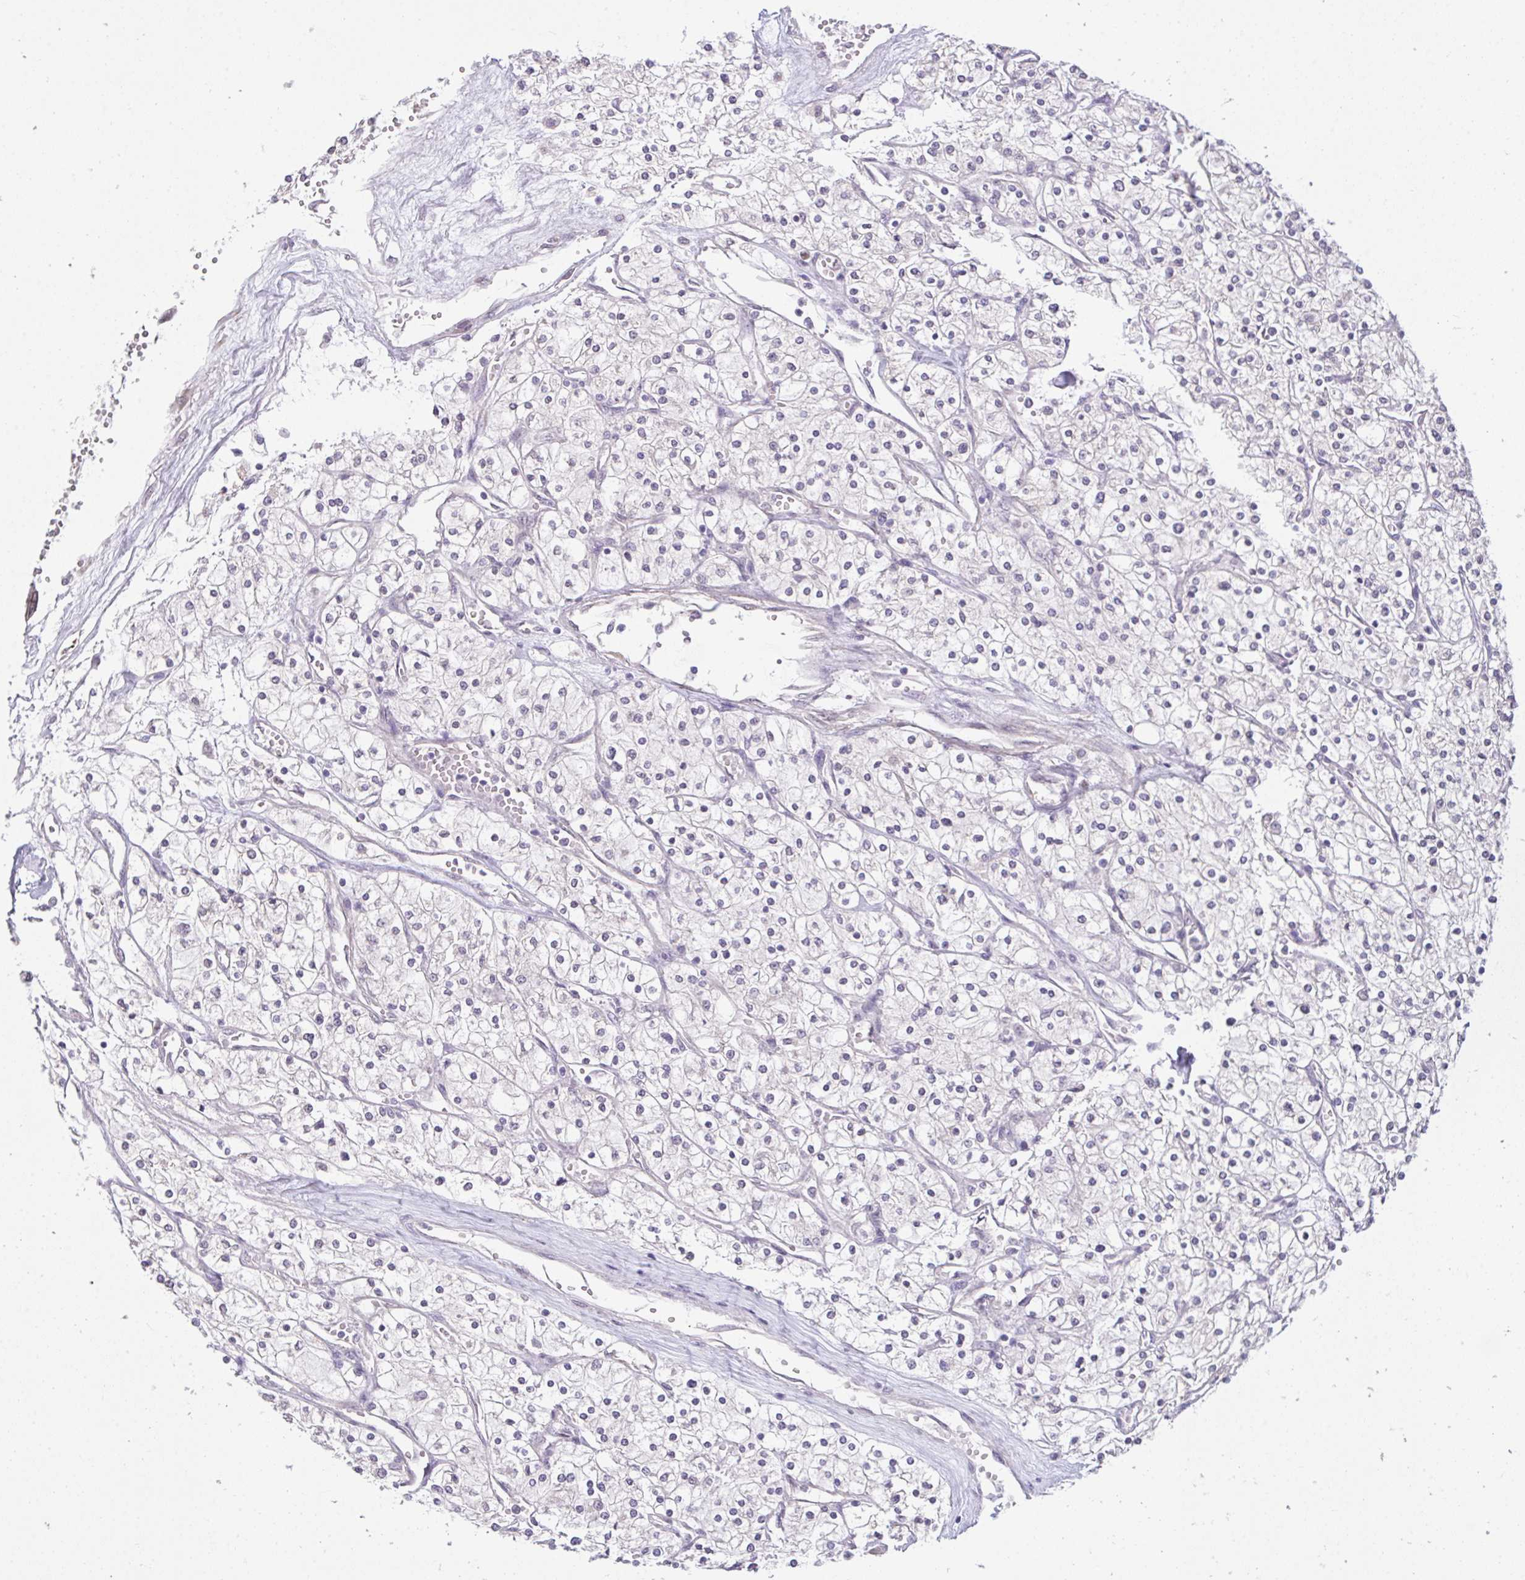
{"staining": {"intensity": "negative", "quantity": "none", "location": "none"}, "tissue": "renal cancer", "cell_type": "Tumor cells", "image_type": "cancer", "snomed": [{"axis": "morphology", "description": "Adenocarcinoma, NOS"}, {"axis": "topography", "description": "Kidney"}], "caption": "DAB (3,3'-diaminobenzidine) immunohistochemical staining of renal cancer (adenocarcinoma) displays no significant positivity in tumor cells.", "gene": "SETD7", "patient": {"sex": "male", "age": 80}}